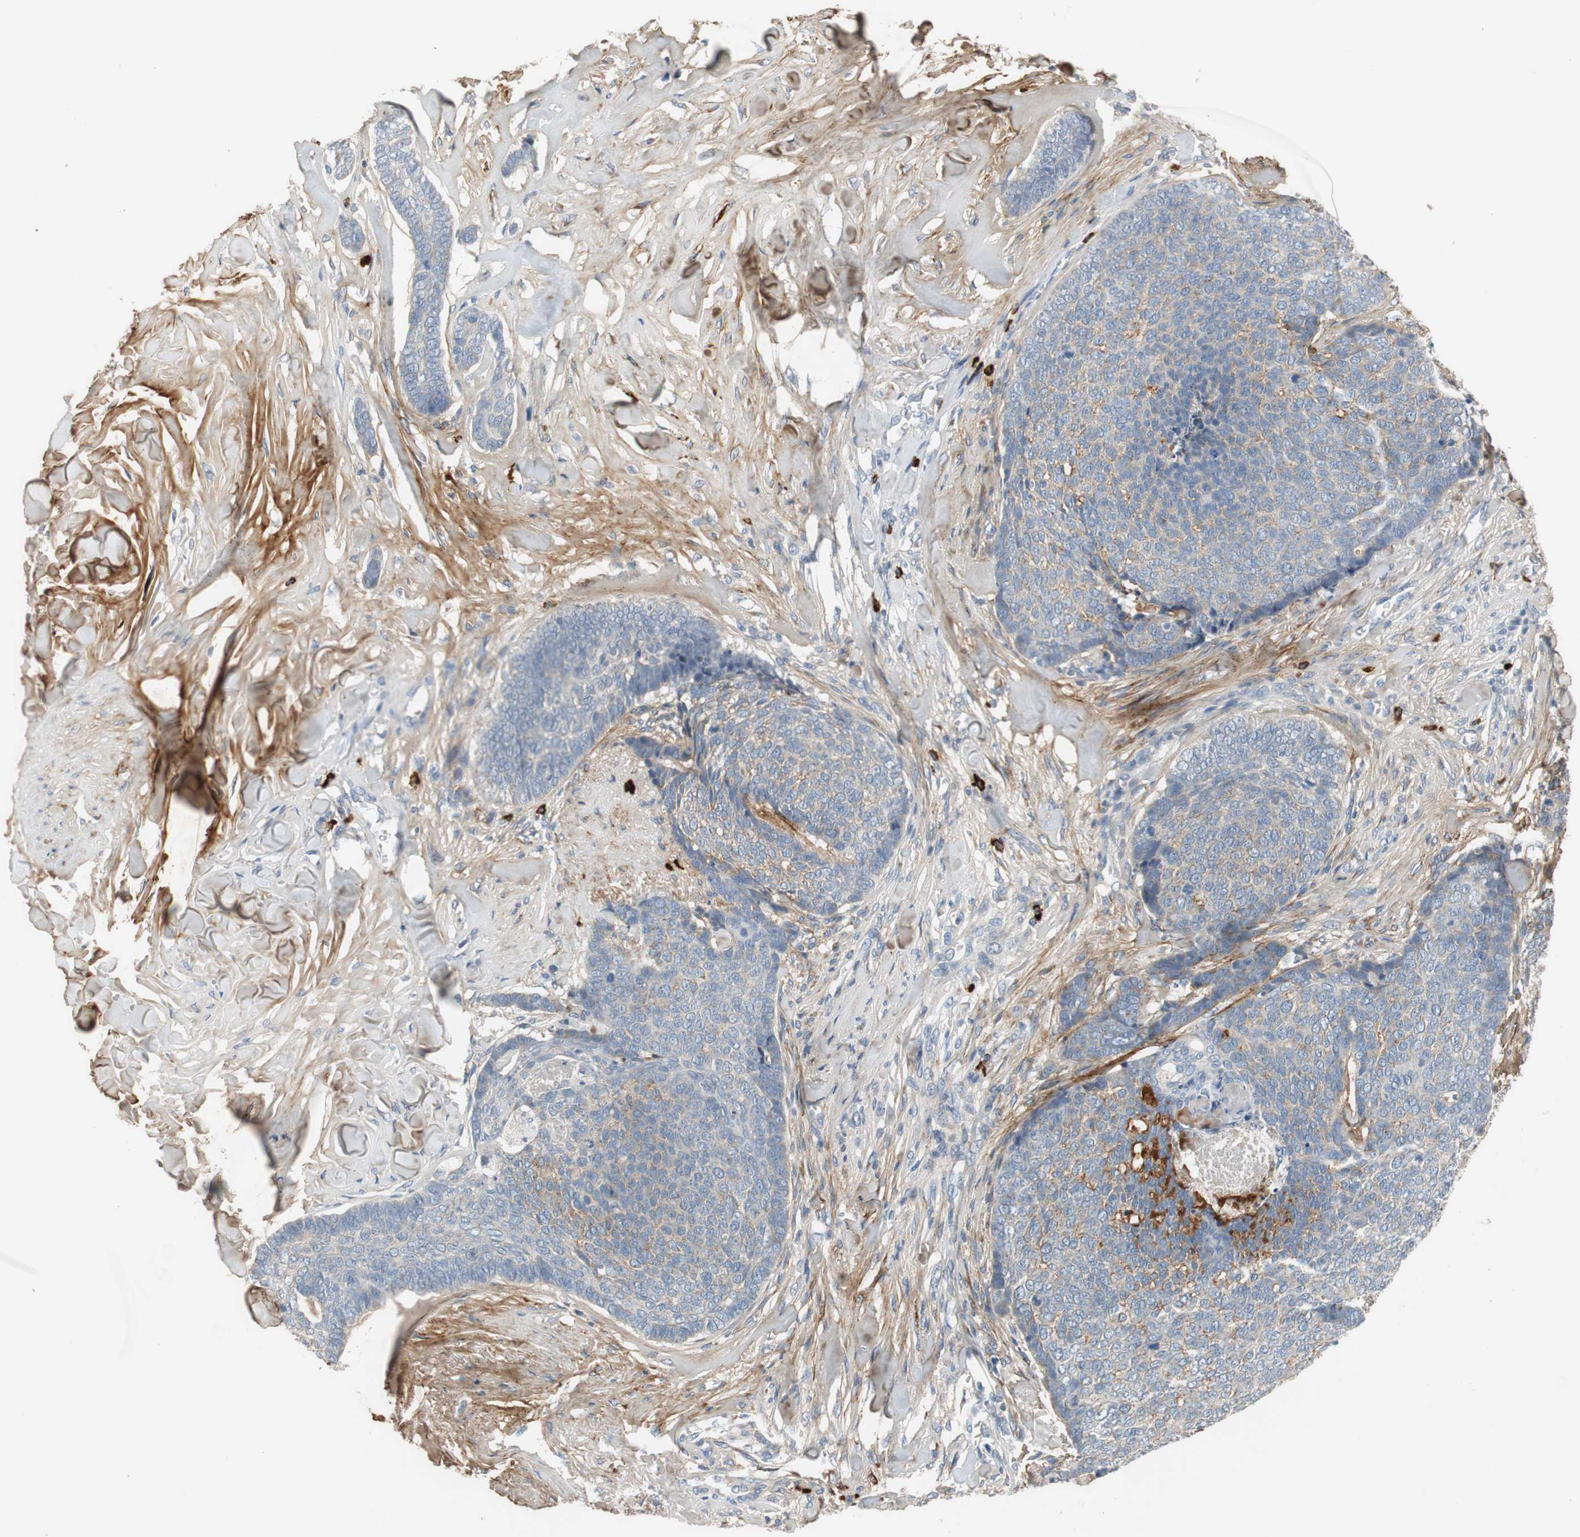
{"staining": {"intensity": "negative", "quantity": "none", "location": "none"}, "tissue": "skin cancer", "cell_type": "Tumor cells", "image_type": "cancer", "snomed": [{"axis": "morphology", "description": "Basal cell carcinoma"}, {"axis": "topography", "description": "Skin"}], "caption": "DAB (3,3'-diaminobenzidine) immunohistochemical staining of skin cancer reveals no significant positivity in tumor cells.", "gene": "COL12A1", "patient": {"sex": "male", "age": 84}}